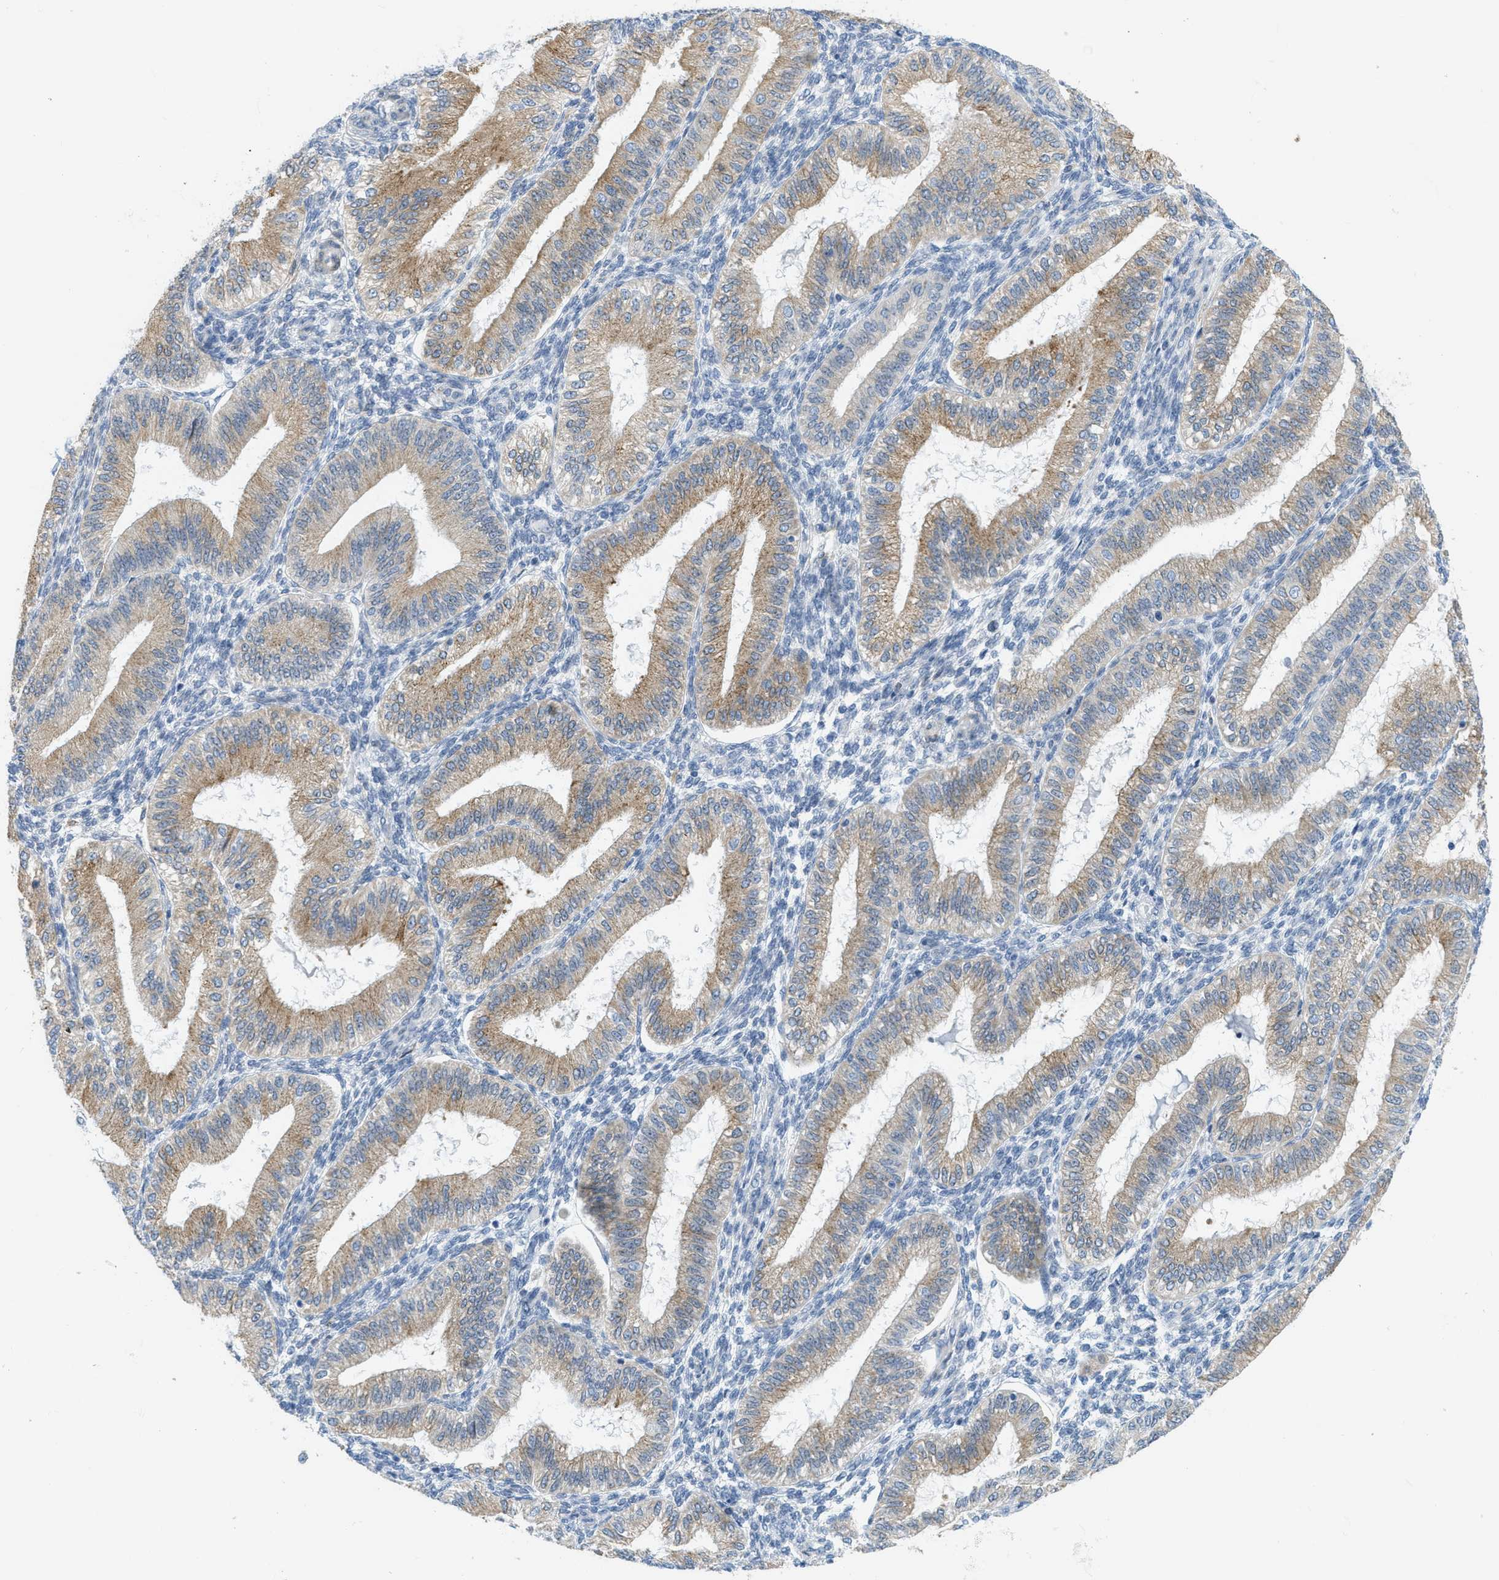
{"staining": {"intensity": "negative", "quantity": "none", "location": "none"}, "tissue": "endometrium", "cell_type": "Cells in endometrial stroma", "image_type": "normal", "snomed": [{"axis": "morphology", "description": "Normal tissue, NOS"}, {"axis": "topography", "description": "Endometrium"}], "caption": "This is an immunohistochemistry photomicrograph of unremarkable endometrium. There is no staining in cells in endometrial stroma.", "gene": "TEX264", "patient": {"sex": "female", "age": 39}}